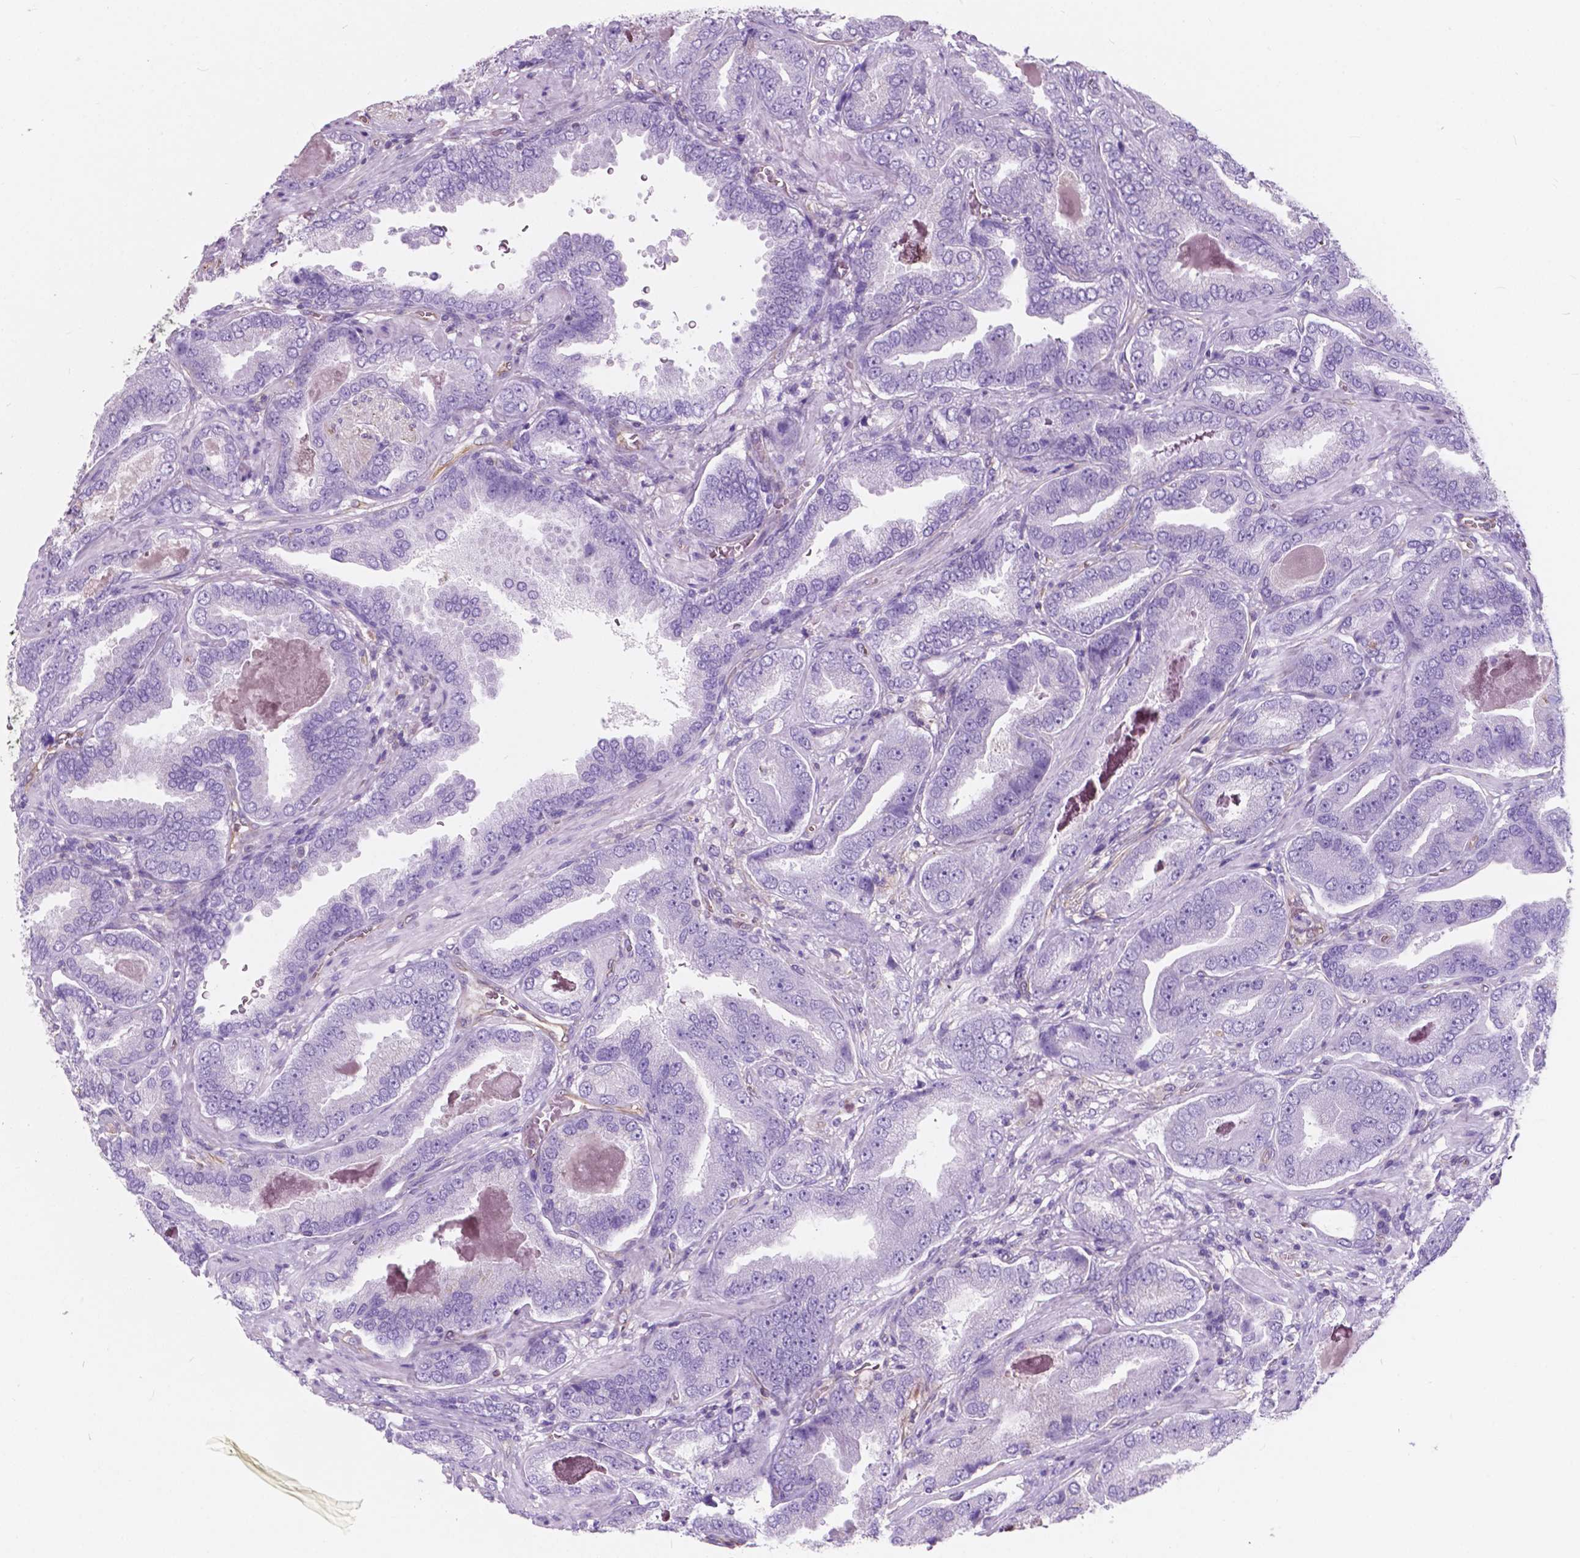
{"staining": {"intensity": "negative", "quantity": "none", "location": "none"}, "tissue": "prostate cancer", "cell_type": "Tumor cells", "image_type": "cancer", "snomed": [{"axis": "morphology", "description": "Adenocarcinoma, NOS"}, {"axis": "topography", "description": "Prostate"}], "caption": "This image is of adenocarcinoma (prostate) stained with immunohistochemistry (IHC) to label a protein in brown with the nuclei are counter-stained blue. There is no expression in tumor cells.", "gene": "AMOT", "patient": {"sex": "male", "age": 64}}